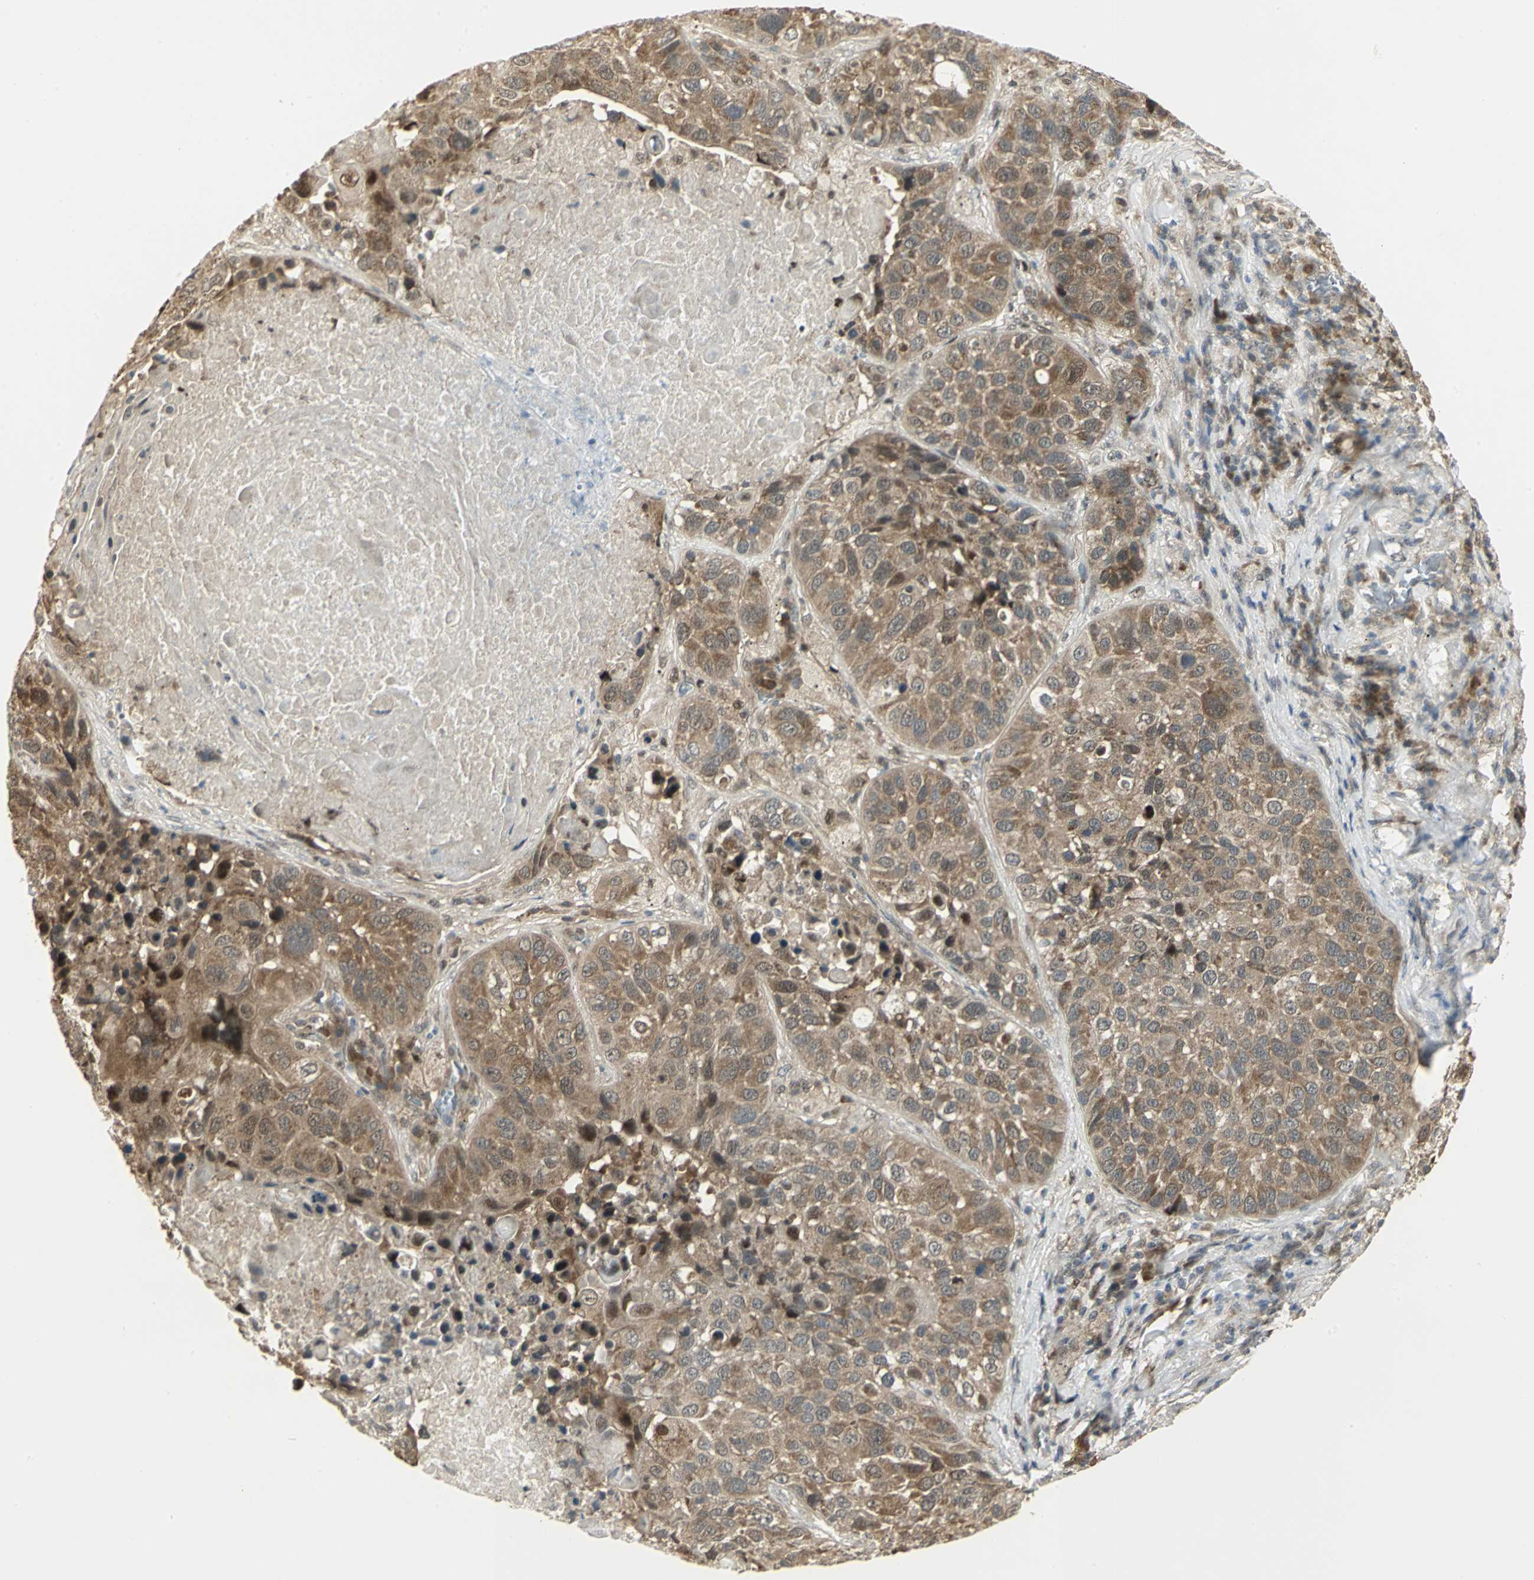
{"staining": {"intensity": "moderate", "quantity": ">75%", "location": "cytoplasmic/membranous"}, "tissue": "lung cancer", "cell_type": "Tumor cells", "image_type": "cancer", "snomed": [{"axis": "morphology", "description": "Squamous cell carcinoma, NOS"}, {"axis": "topography", "description": "Lung"}], "caption": "Immunohistochemistry staining of lung cancer (squamous cell carcinoma), which shows medium levels of moderate cytoplasmic/membranous expression in approximately >75% of tumor cells indicating moderate cytoplasmic/membranous protein expression. The staining was performed using DAB (brown) for protein detection and nuclei were counterstained in hematoxylin (blue).", "gene": "PSMC4", "patient": {"sex": "male", "age": 57}}